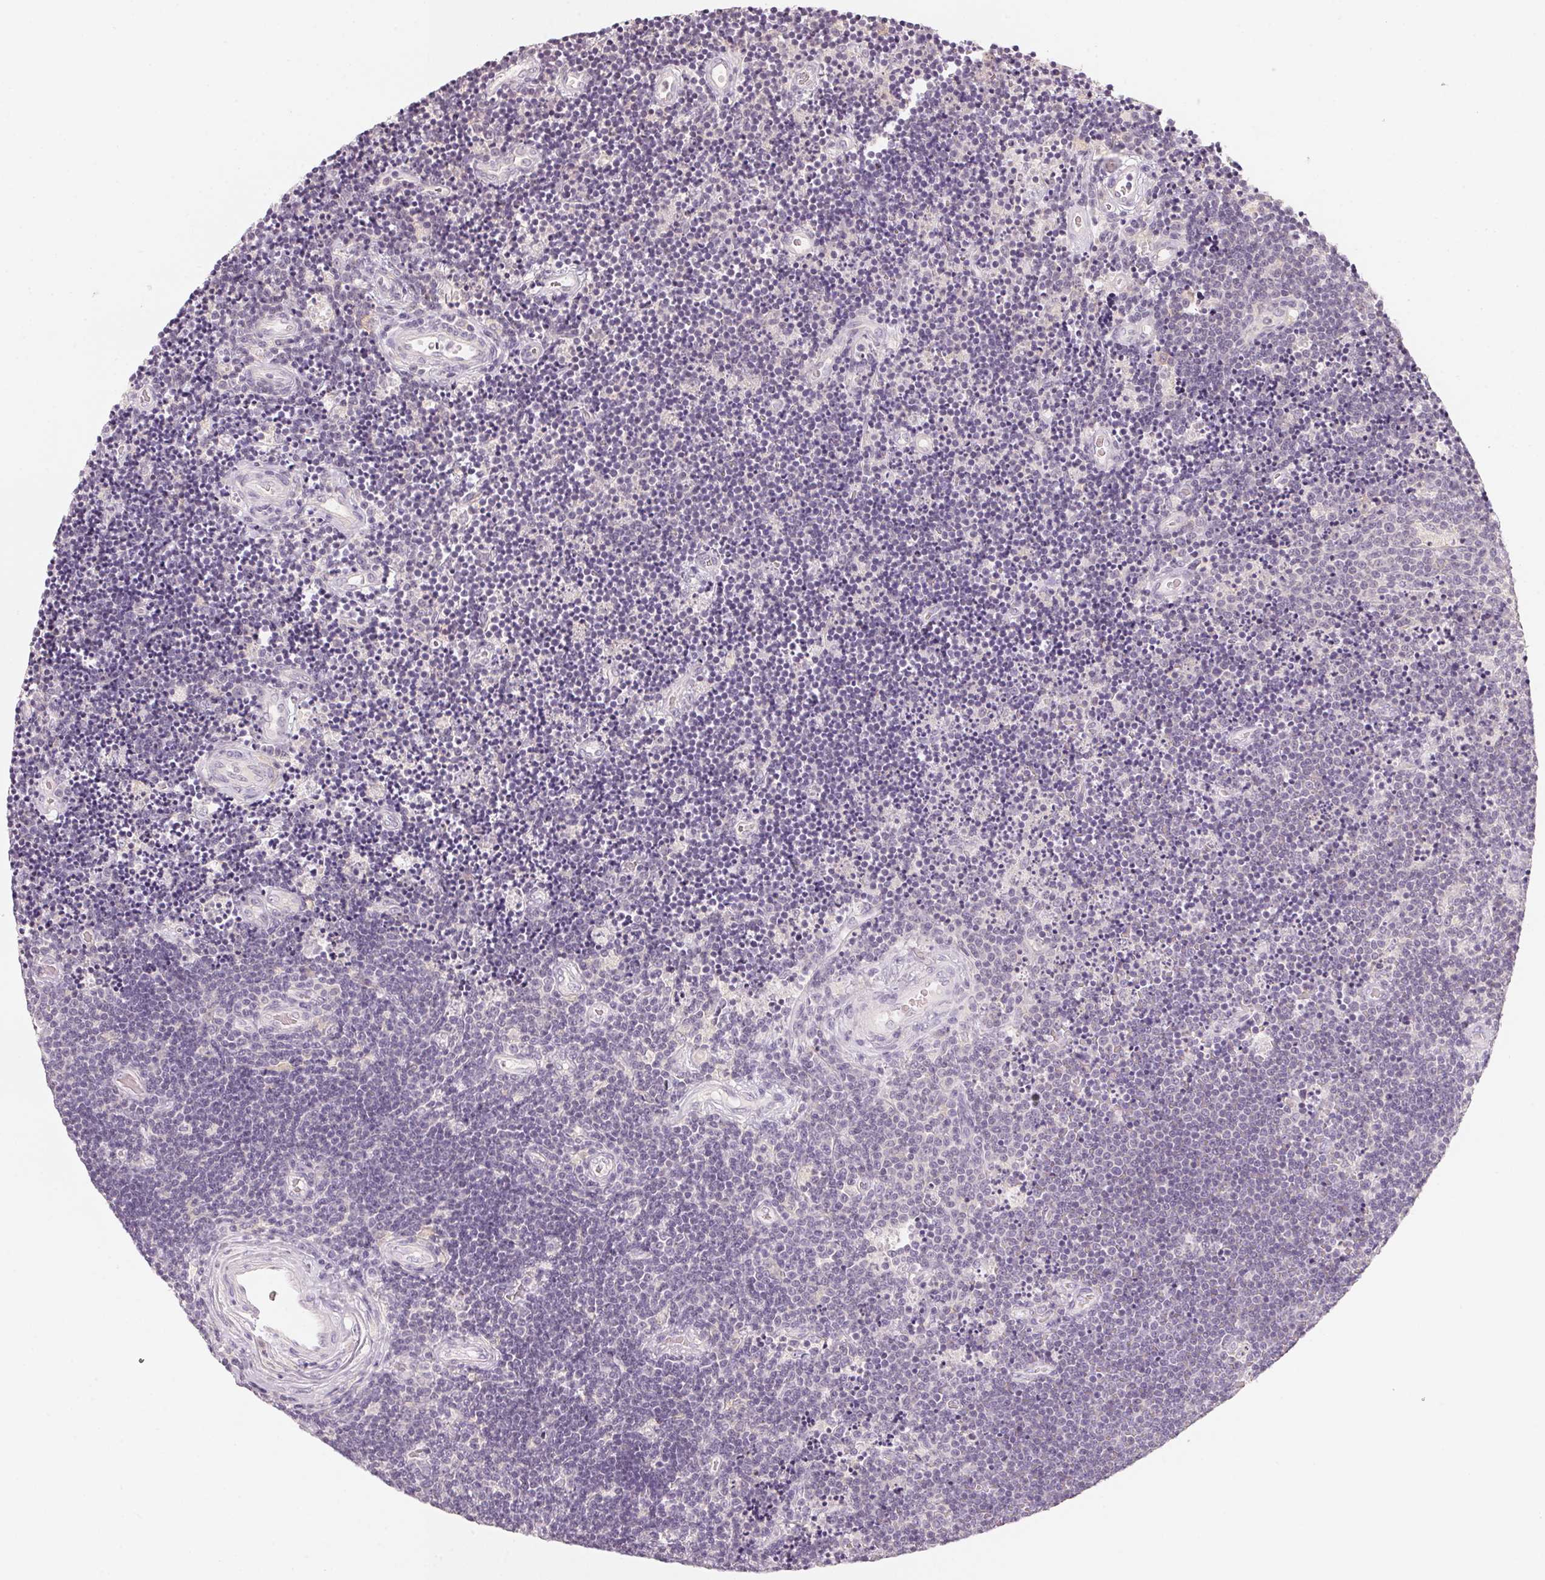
{"staining": {"intensity": "negative", "quantity": "none", "location": "none"}, "tissue": "lymphoma", "cell_type": "Tumor cells", "image_type": "cancer", "snomed": [{"axis": "morphology", "description": "Malignant lymphoma, non-Hodgkin's type, Low grade"}, {"axis": "topography", "description": "Brain"}], "caption": "Immunohistochemistry photomicrograph of neoplastic tissue: malignant lymphoma, non-Hodgkin's type (low-grade) stained with DAB (3,3'-diaminobenzidine) demonstrates no significant protein positivity in tumor cells.", "gene": "CFAP276", "patient": {"sex": "female", "age": 66}}